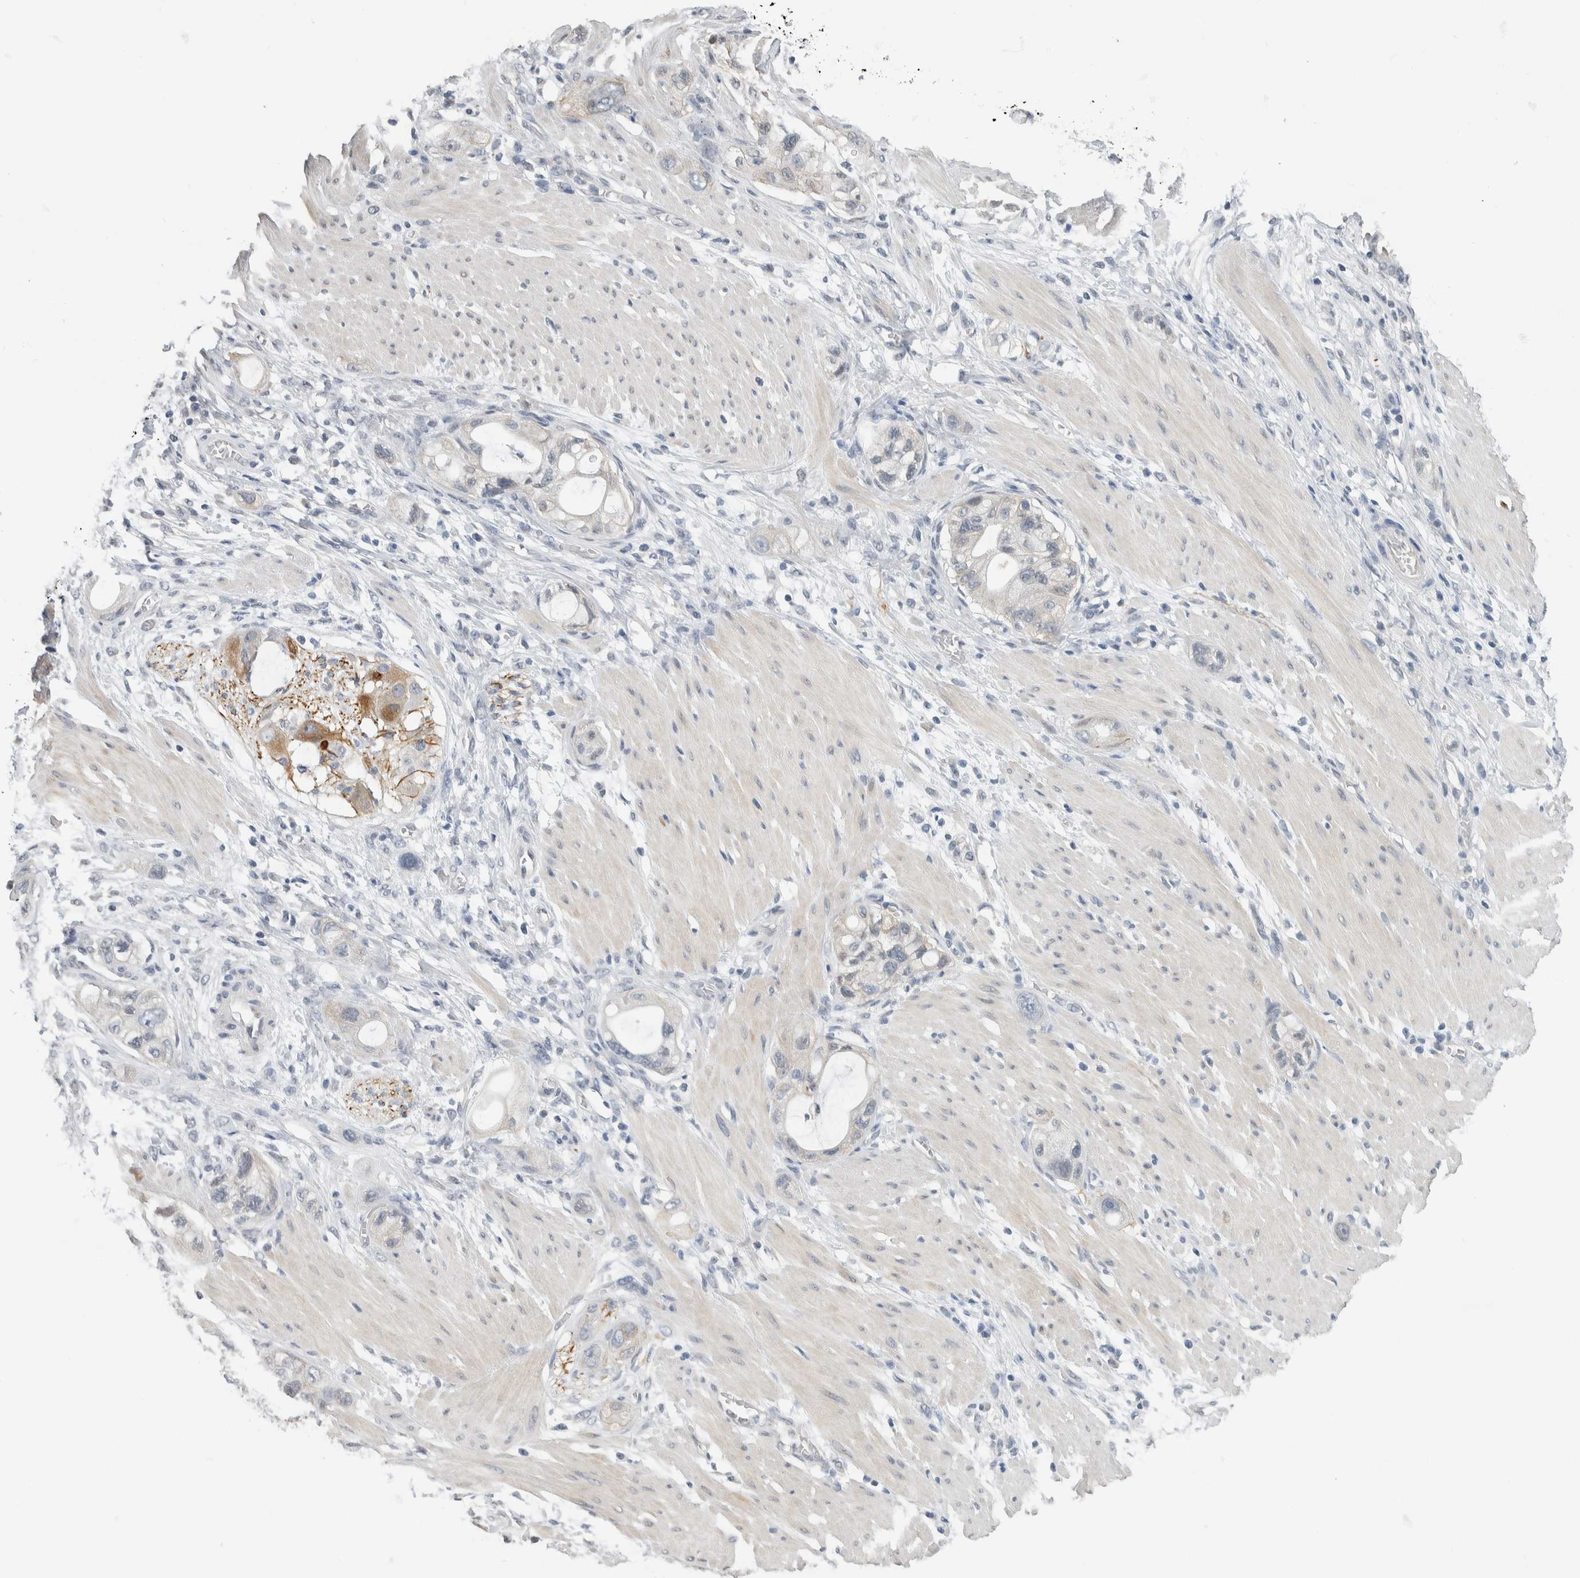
{"staining": {"intensity": "weak", "quantity": "<25%", "location": "cytoplasmic/membranous"}, "tissue": "stomach cancer", "cell_type": "Tumor cells", "image_type": "cancer", "snomed": [{"axis": "morphology", "description": "Adenocarcinoma, NOS"}, {"axis": "topography", "description": "Stomach"}, {"axis": "topography", "description": "Stomach, lower"}], "caption": "Tumor cells show no significant positivity in adenocarcinoma (stomach).", "gene": "NEFM", "patient": {"sex": "female", "age": 48}}